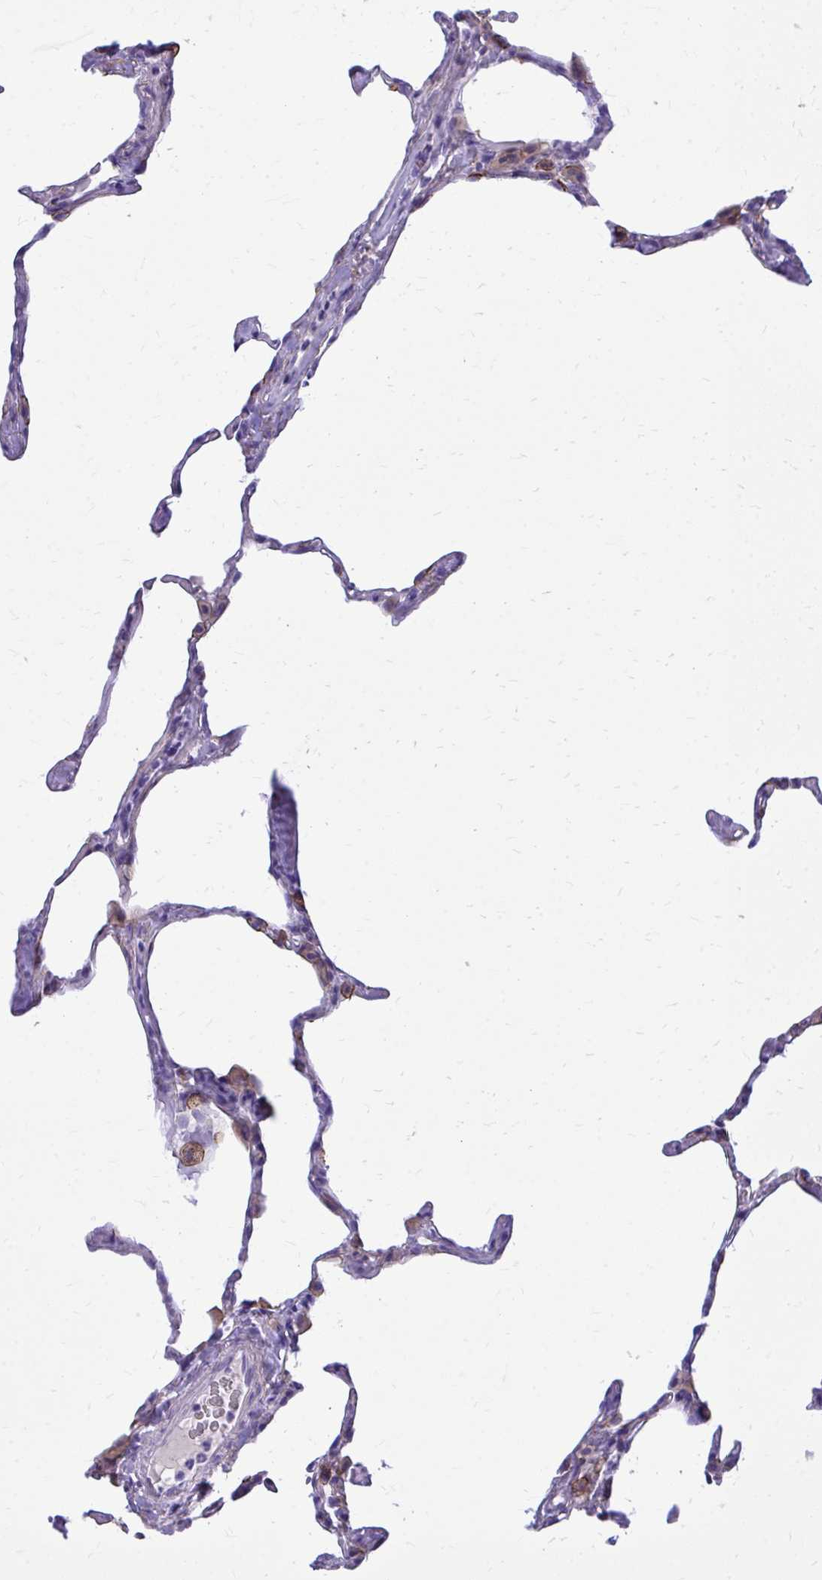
{"staining": {"intensity": "moderate", "quantity": "<25%", "location": "cytoplasmic/membranous"}, "tissue": "lung", "cell_type": "Alveolar cells", "image_type": "normal", "snomed": [{"axis": "morphology", "description": "Normal tissue, NOS"}, {"axis": "topography", "description": "Lung"}], "caption": "Benign lung reveals moderate cytoplasmic/membranous positivity in approximately <25% of alveolar cells (DAB (3,3'-diaminobenzidine) IHC, brown staining for protein, blue staining for nuclei)..", "gene": "EPB41L1", "patient": {"sex": "male", "age": 65}}